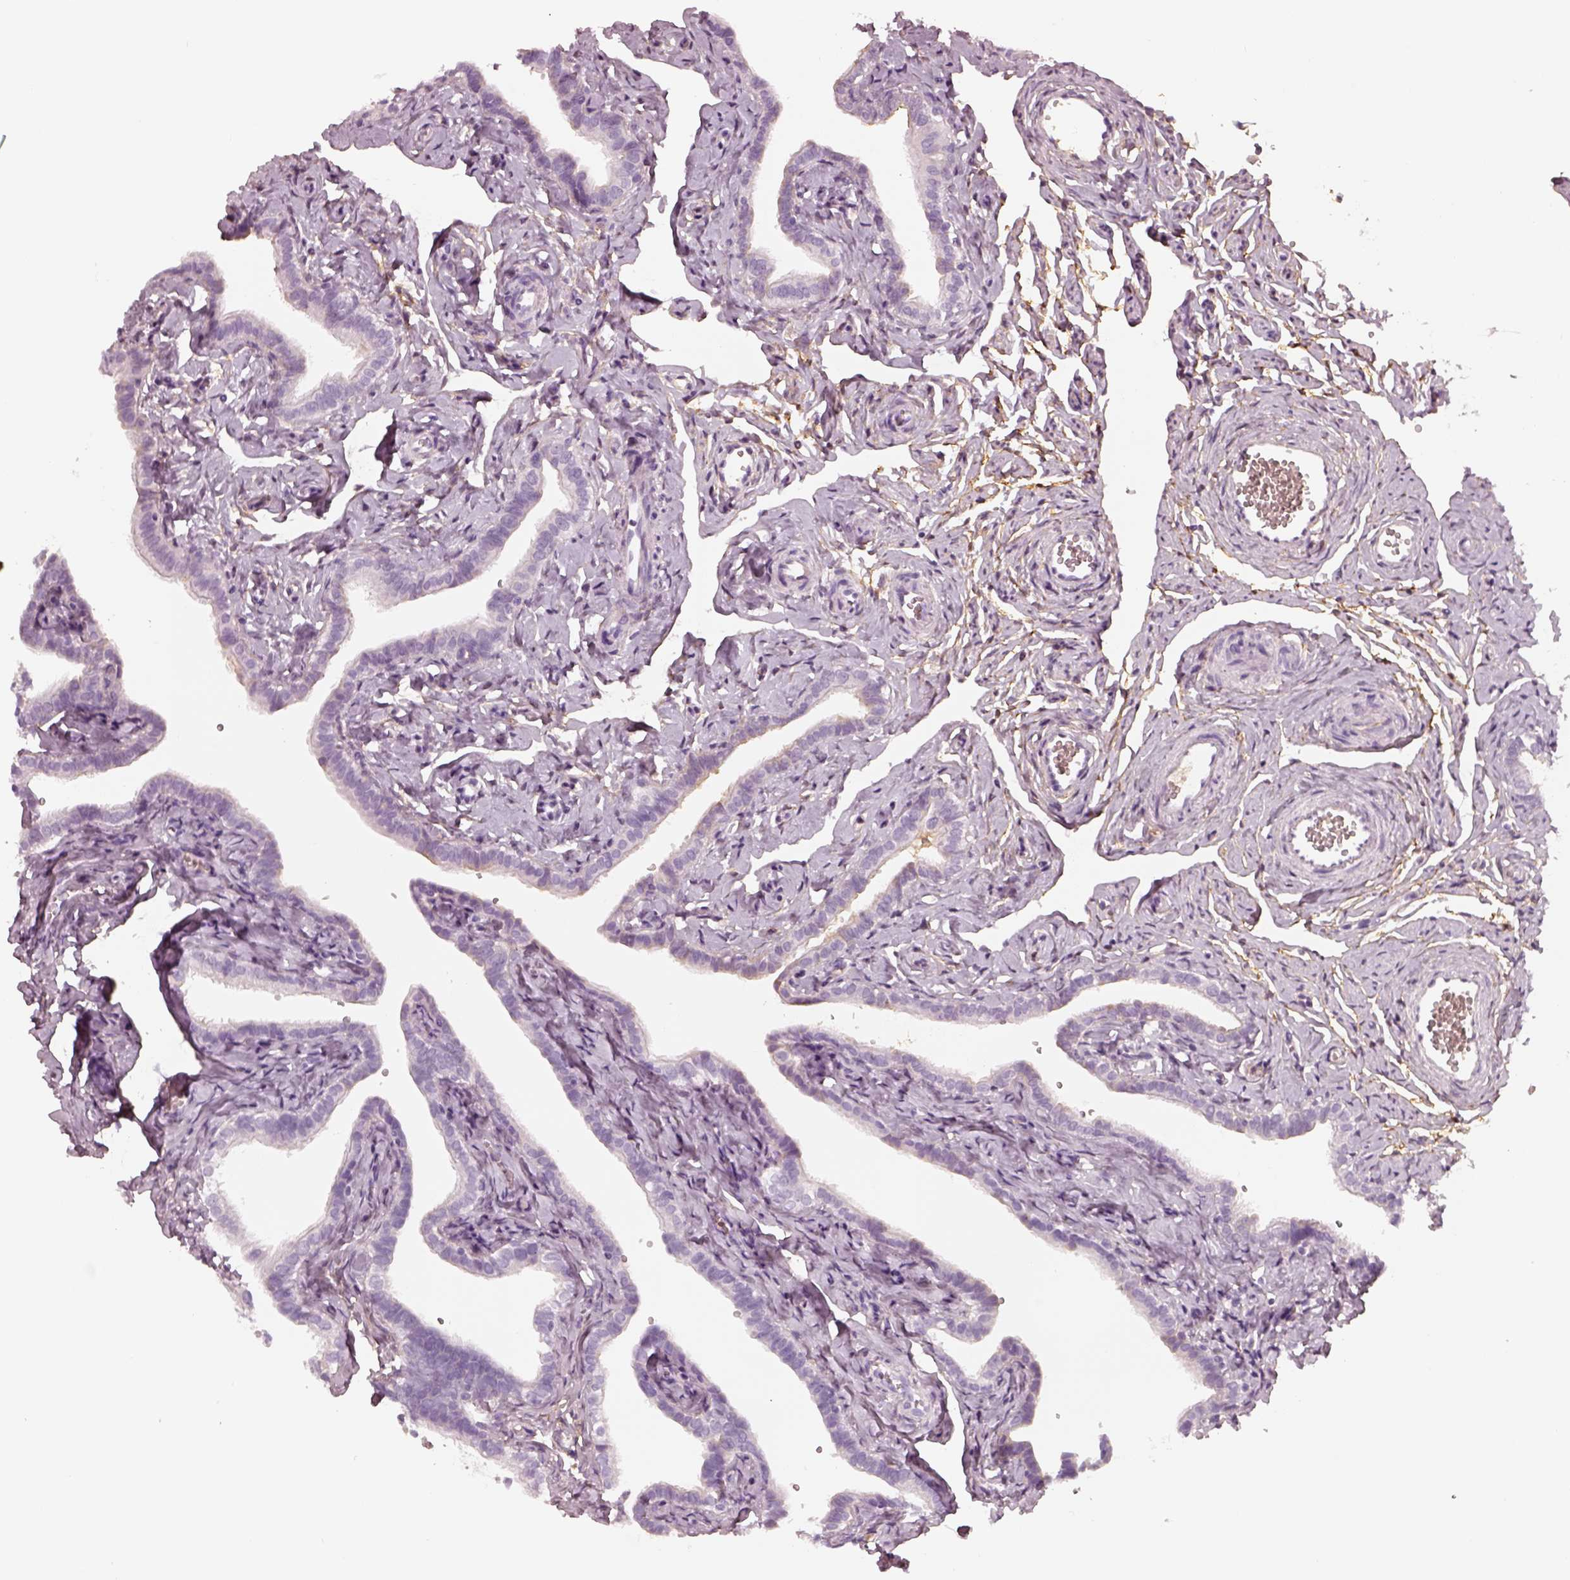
{"staining": {"intensity": "negative", "quantity": "none", "location": "none"}, "tissue": "fallopian tube", "cell_type": "Glandular cells", "image_type": "normal", "snomed": [{"axis": "morphology", "description": "Normal tissue, NOS"}, {"axis": "topography", "description": "Fallopian tube"}], "caption": "This is a image of immunohistochemistry (IHC) staining of benign fallopian tube, which shows no positivity in glandular cells.", "gene": "TRIM69", "patient": {"sex": "female", "age": 41}}